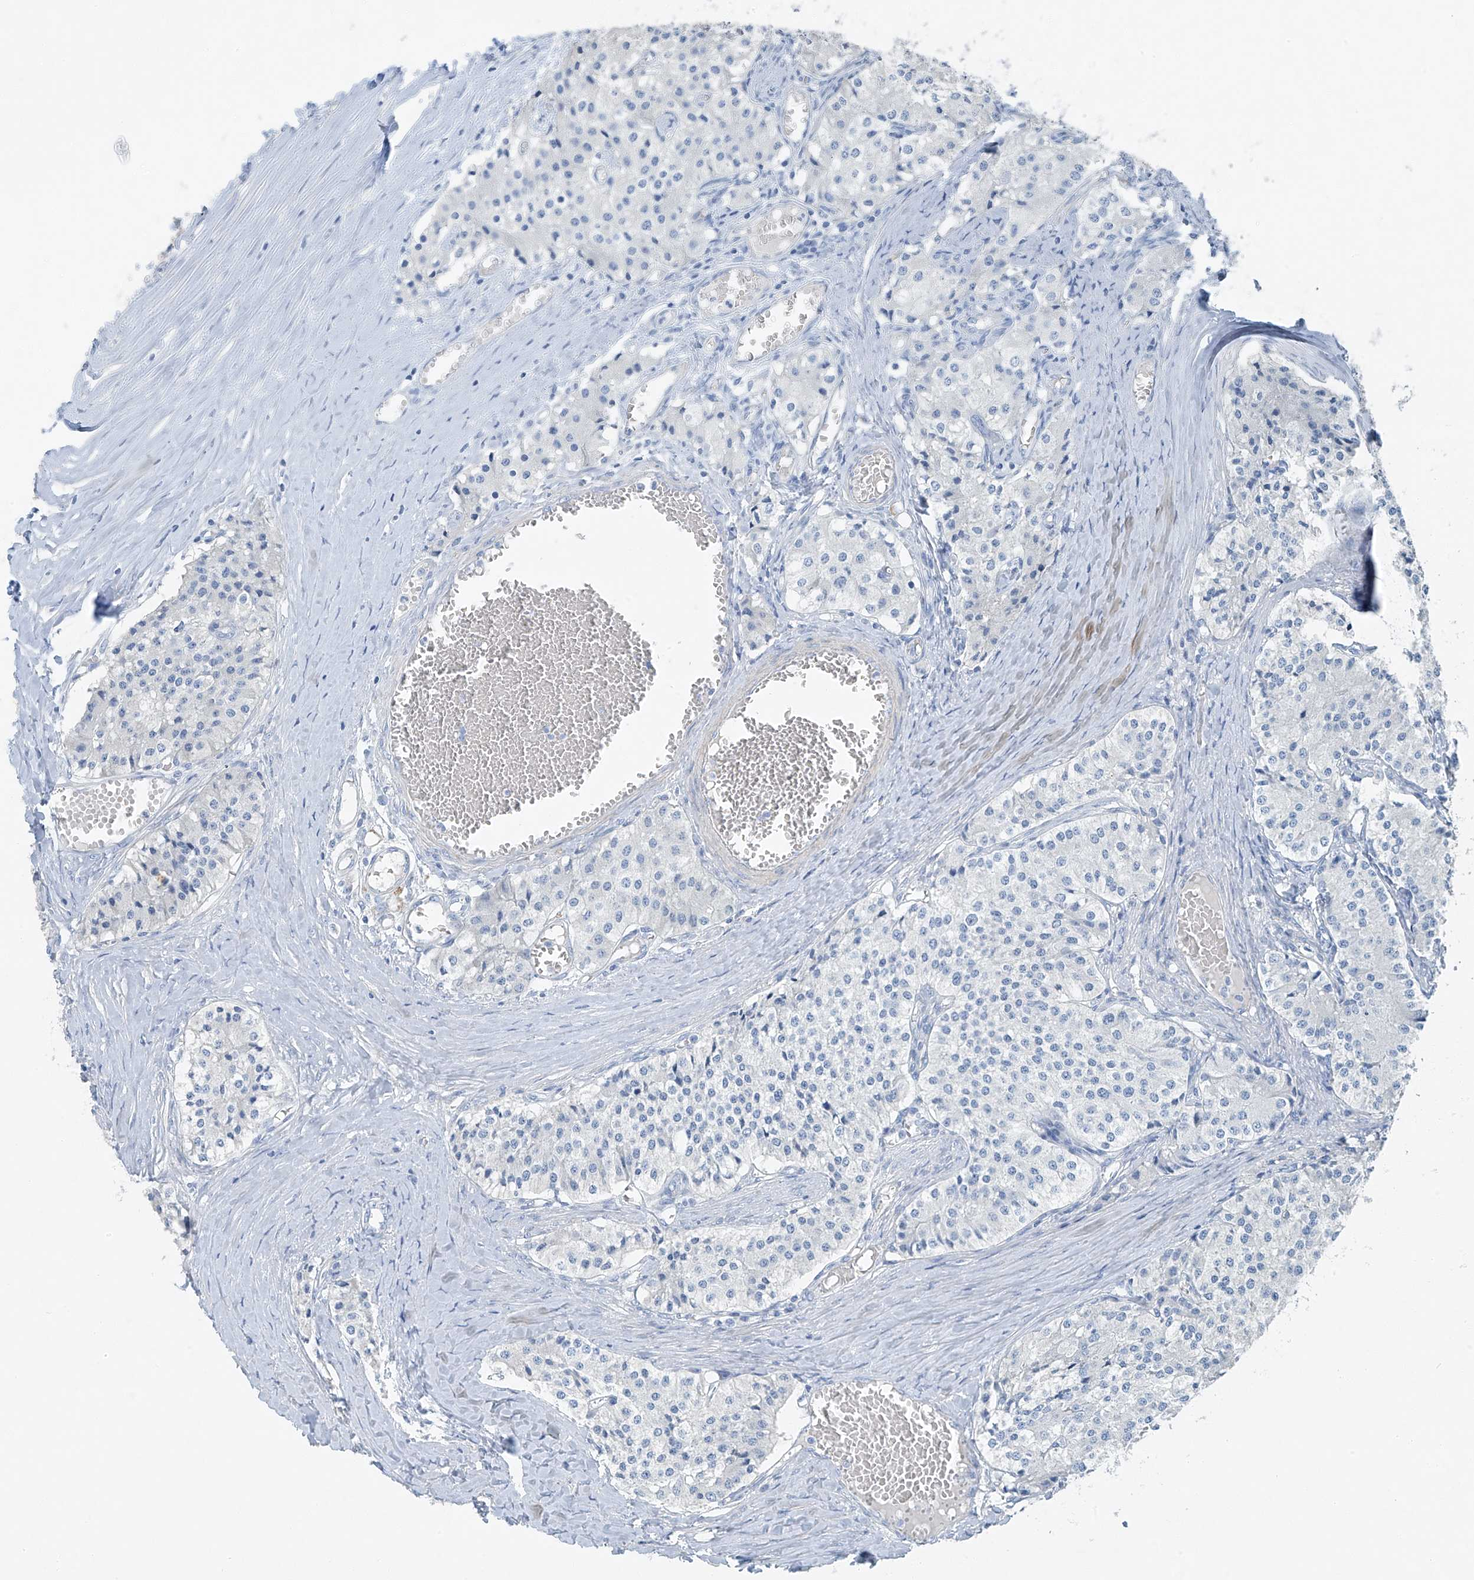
{"staining": {"intensity": "negative", "quantity": "none", "location": "none"}, "tissue": "carcinoid", "cell_type": "Tumor cells", "image_type": "cancer", "snomed": [{"axis": "morphology", "description": "Carcinoid, malignant, NOS"}, {"axis": "topography", "description": "Colon"}], "caption": "Protein analysis of carcinoid (malignant) reveals no significant positivity in tumor cells.", "gene": "C1orf87", "patient": {"sex": "female", "age": 52}}